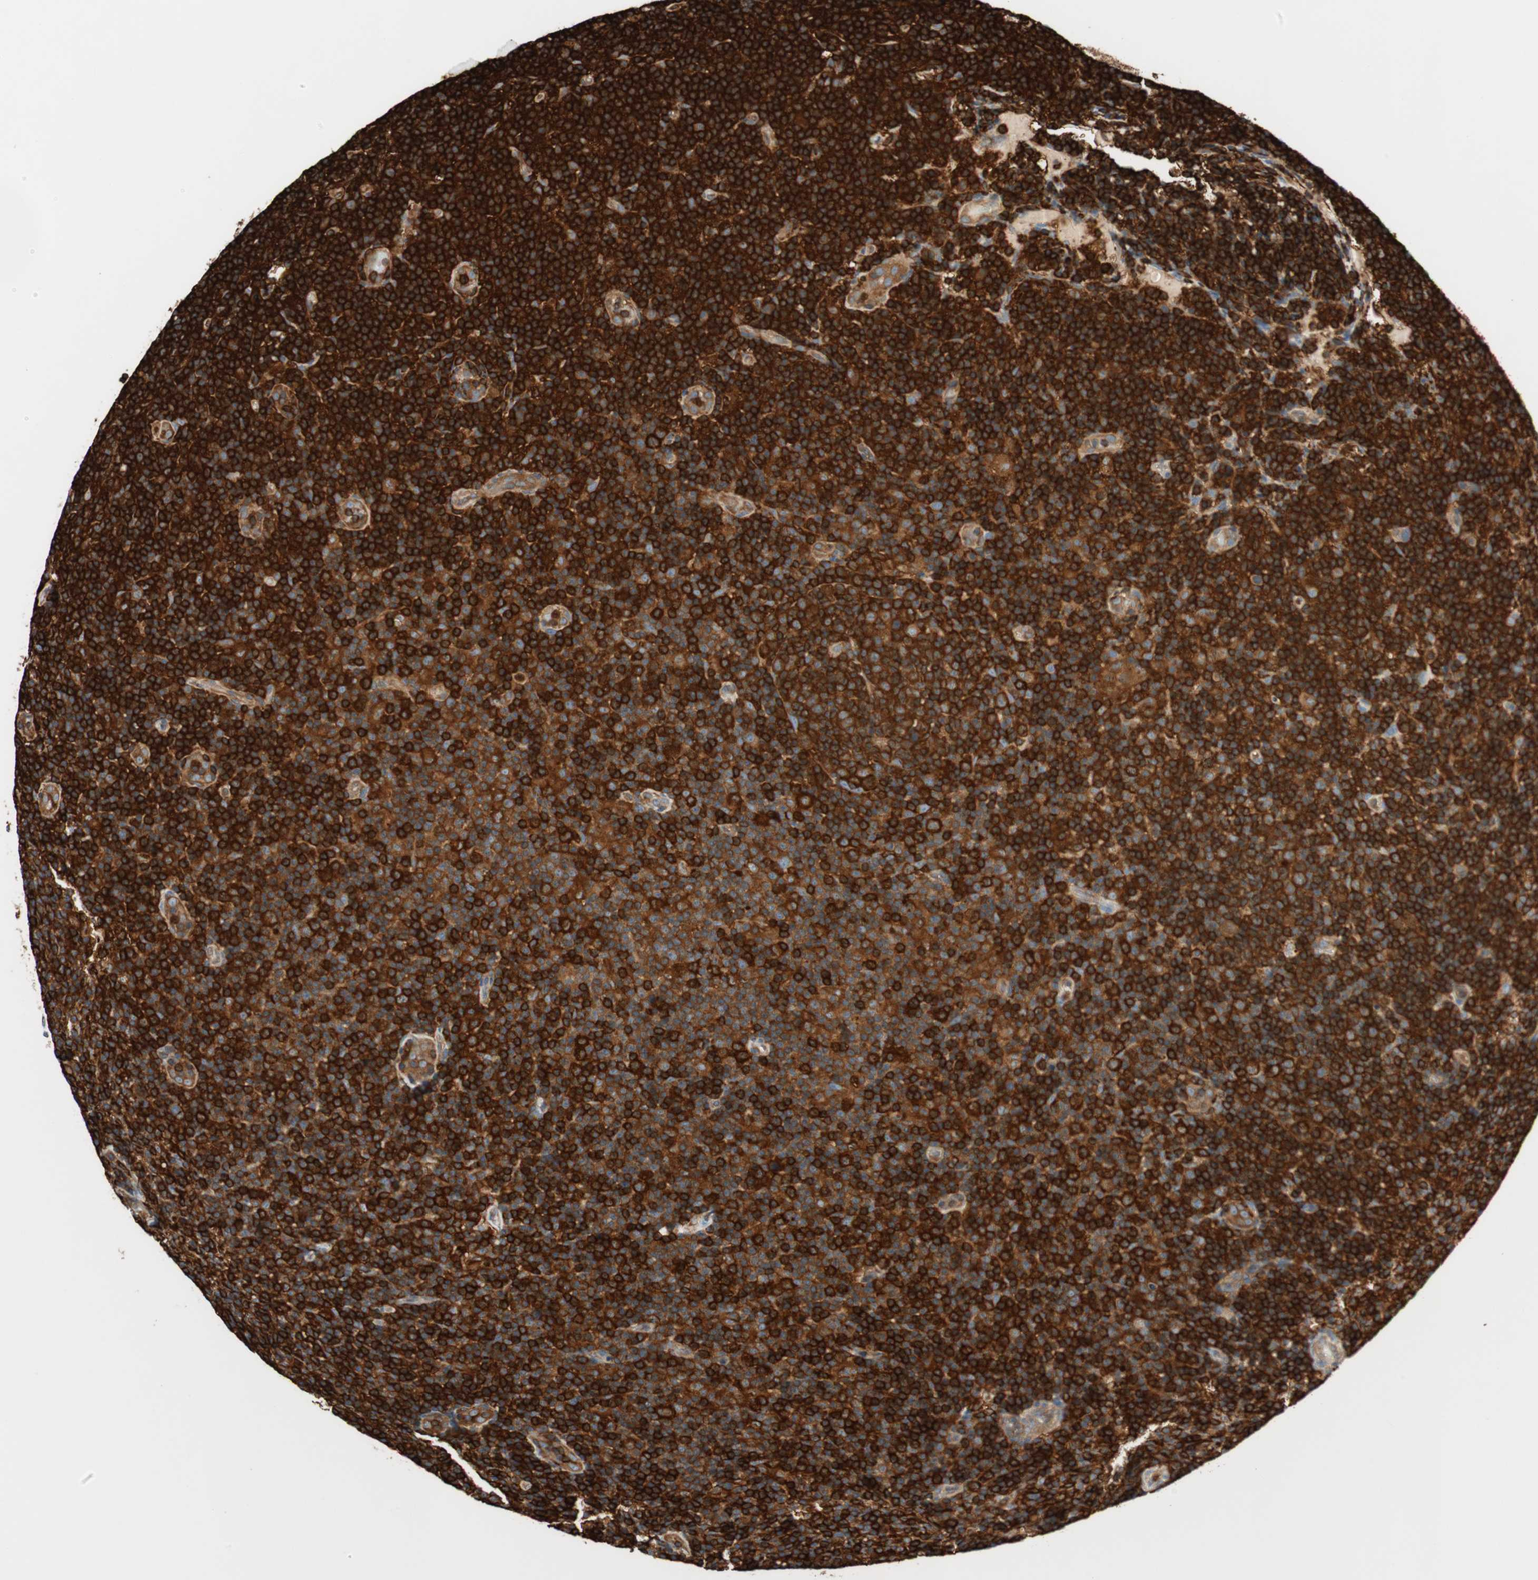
{"staining": {"intensity": "strong", "quantity": ">75%", "location": "cytoplasmic/membranous"}, "tissue": "lymphoma", "cell_type": "Tumor cells", "image_type": "cancer", "snomed": [{"axis": "morphology", "description": "Malignant lymphoma, non-Hodgkin's type, Low grade"}, {"axis": "topography", "description": "Lymph node"}], "caption": "Low-grade malignant lymphoma, non-Hodgkin's type stained for a protein (brown) exhibits strong cytoplasmic/membranous positive positivity in approximately >75% of tumor cells.", "gene": "VASP", "patient": {"sex": "male", "age": 83}}